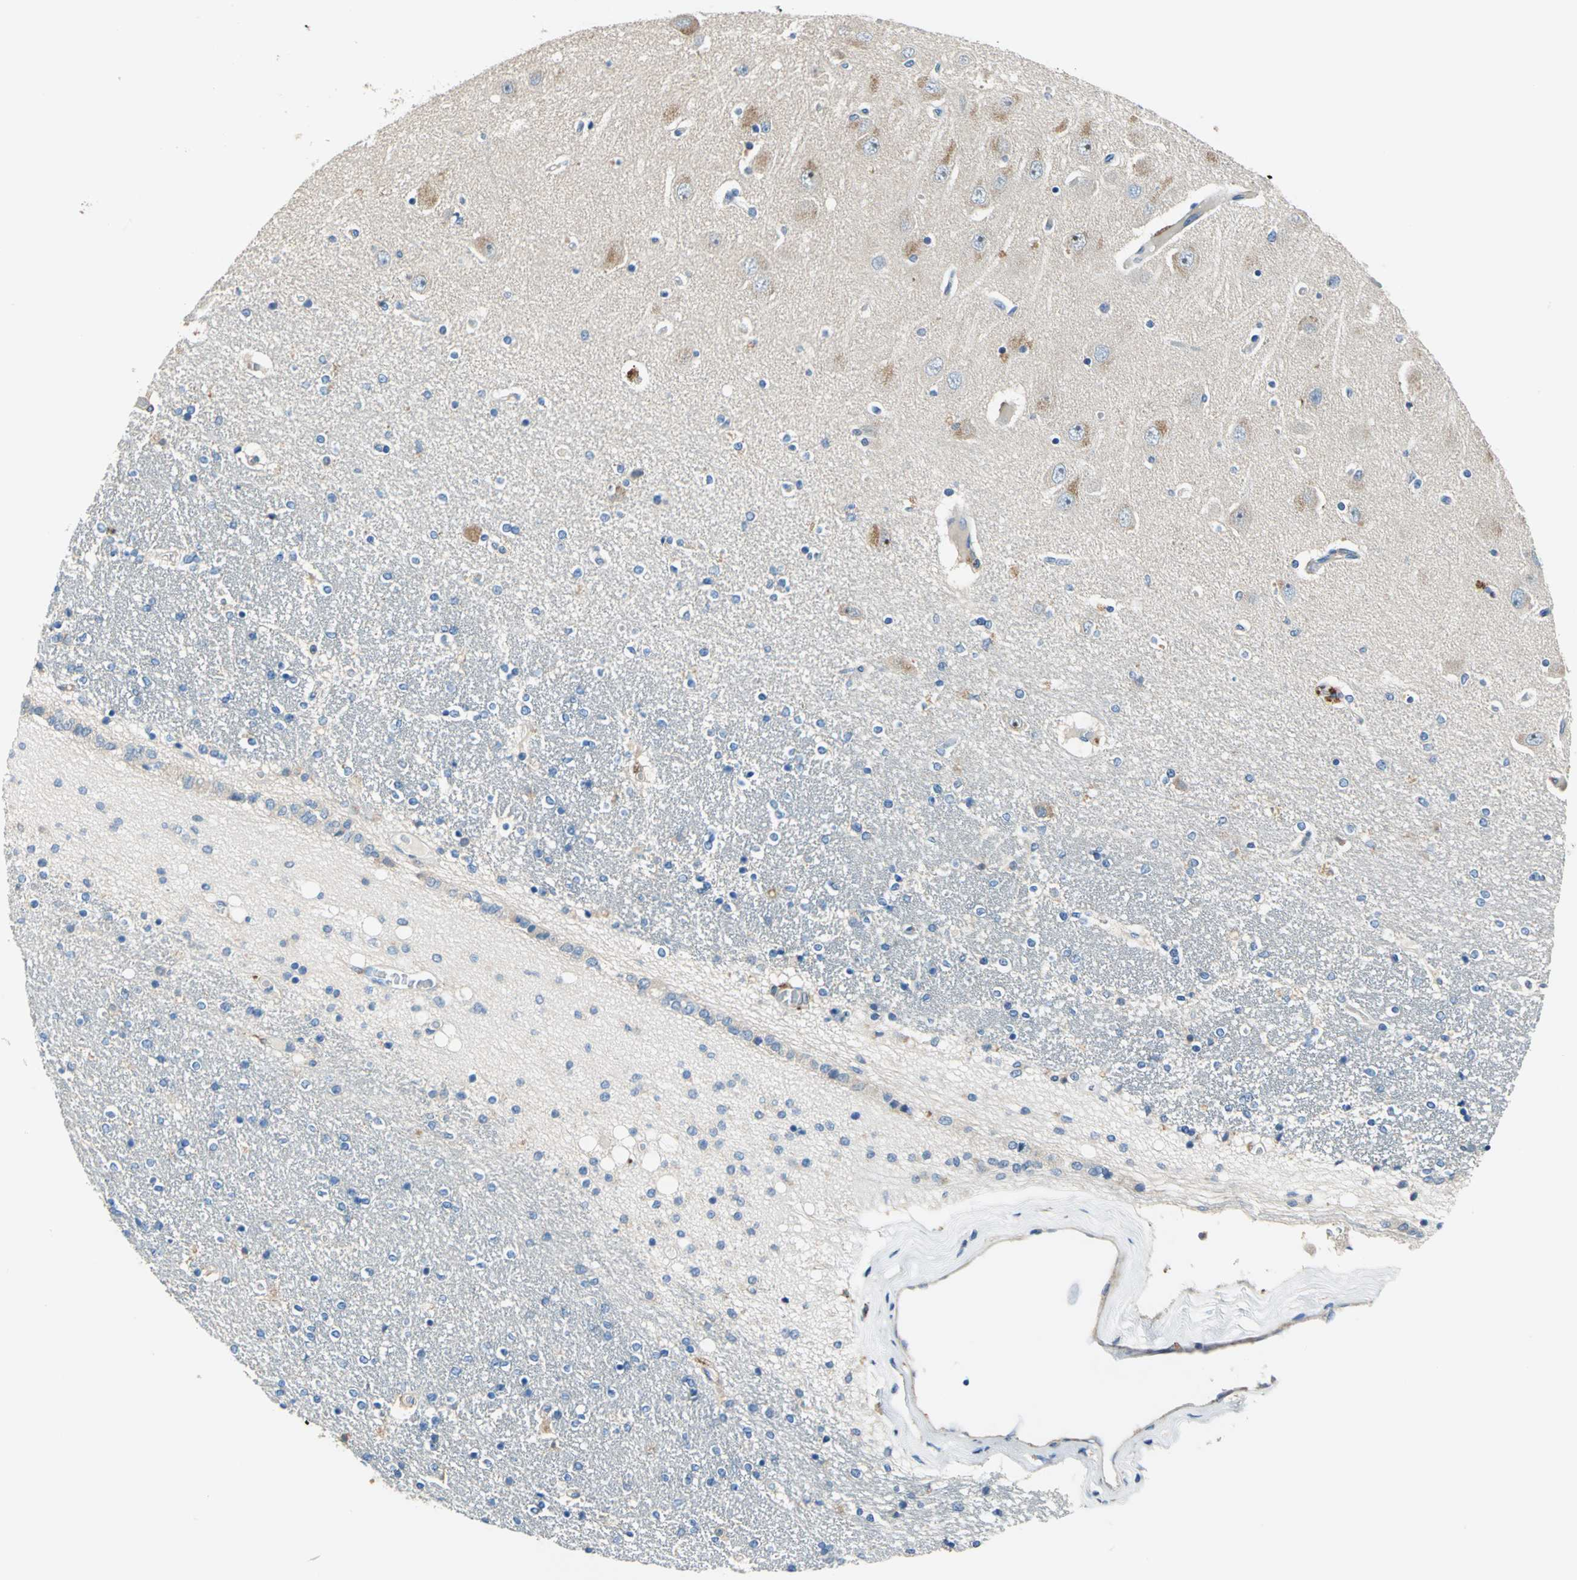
{"staining": {"intensity": "negative", "quantity": "none", "location": "none"}, "tissue": "hippocampus", "cell_type": "Glial cells", "image_type": "normal", "snomed": [{"axis": "morphology", "description": "Normal tissue, NOS"}, {"axis": "topography", "description": "Hippocampus"}], "caption": "IHC micrograph of benign hippocampus: hippocampus stained with DAB (3,3'-diaminobenzidine) exhibits no significant protein staining in glial cells. (Brightfield microscopy of DAB (3,3'-diaminobenzidine) immunohistochemistry at high magnification).", "gene": "DDX3X", "patient": {"sex": "female", "age": 54}}